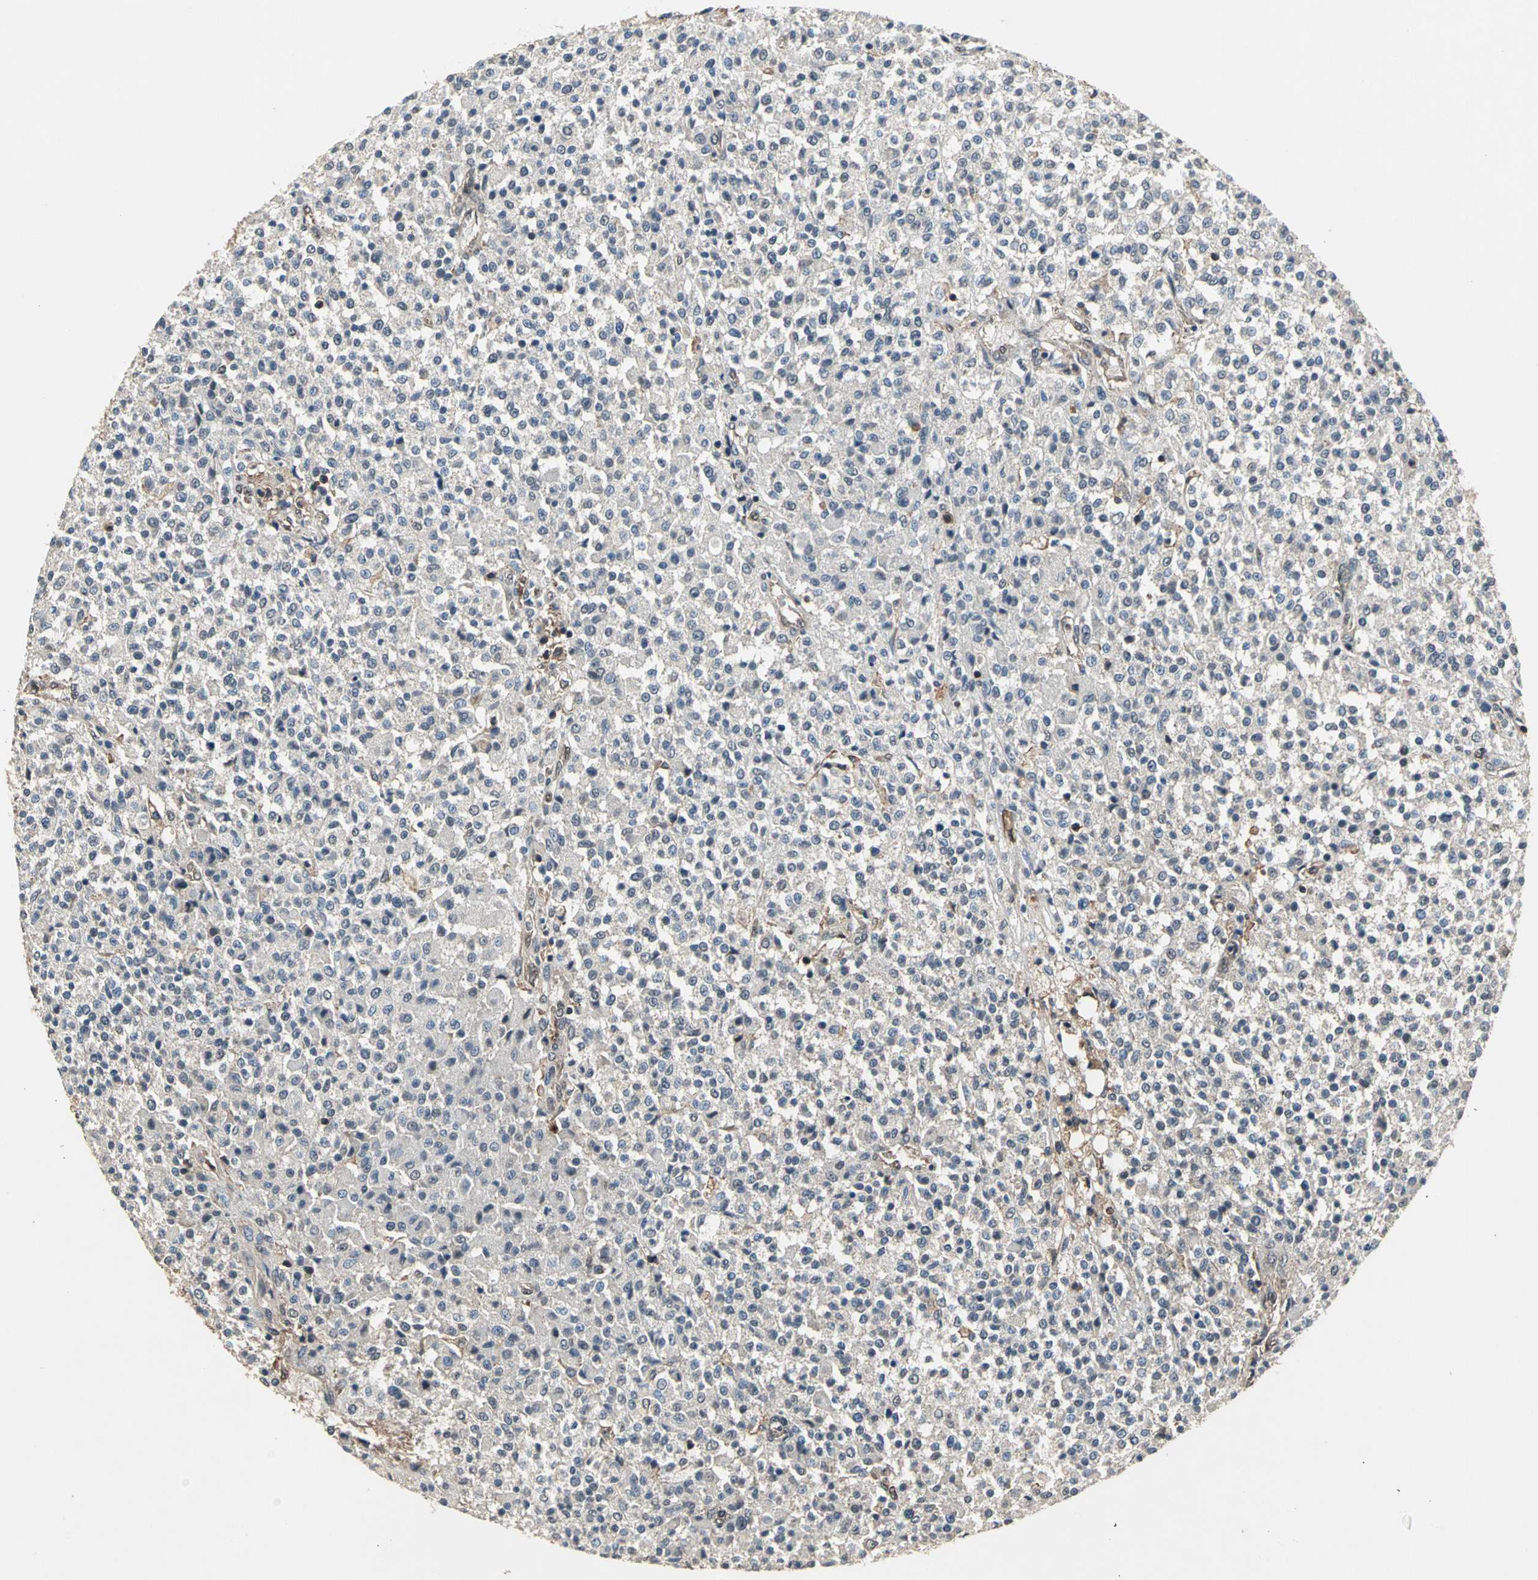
{"staining": {"intensity": "negative", "quantity": "none", "location": "none"}, "tissue": "testis cancer", "cell_type": "Tumor cells", "image_type": "cancer", "snomed": [{"axis": "morphology", "description": "Seminoma, NOS"}, {"axis": "topography", "description": "Testis"}], "caption": "There is no significant positivity in tumor cells of seminoma (testis).", "gene": "EIF2B2", "patient": {"sex": "male", "age": 59}}